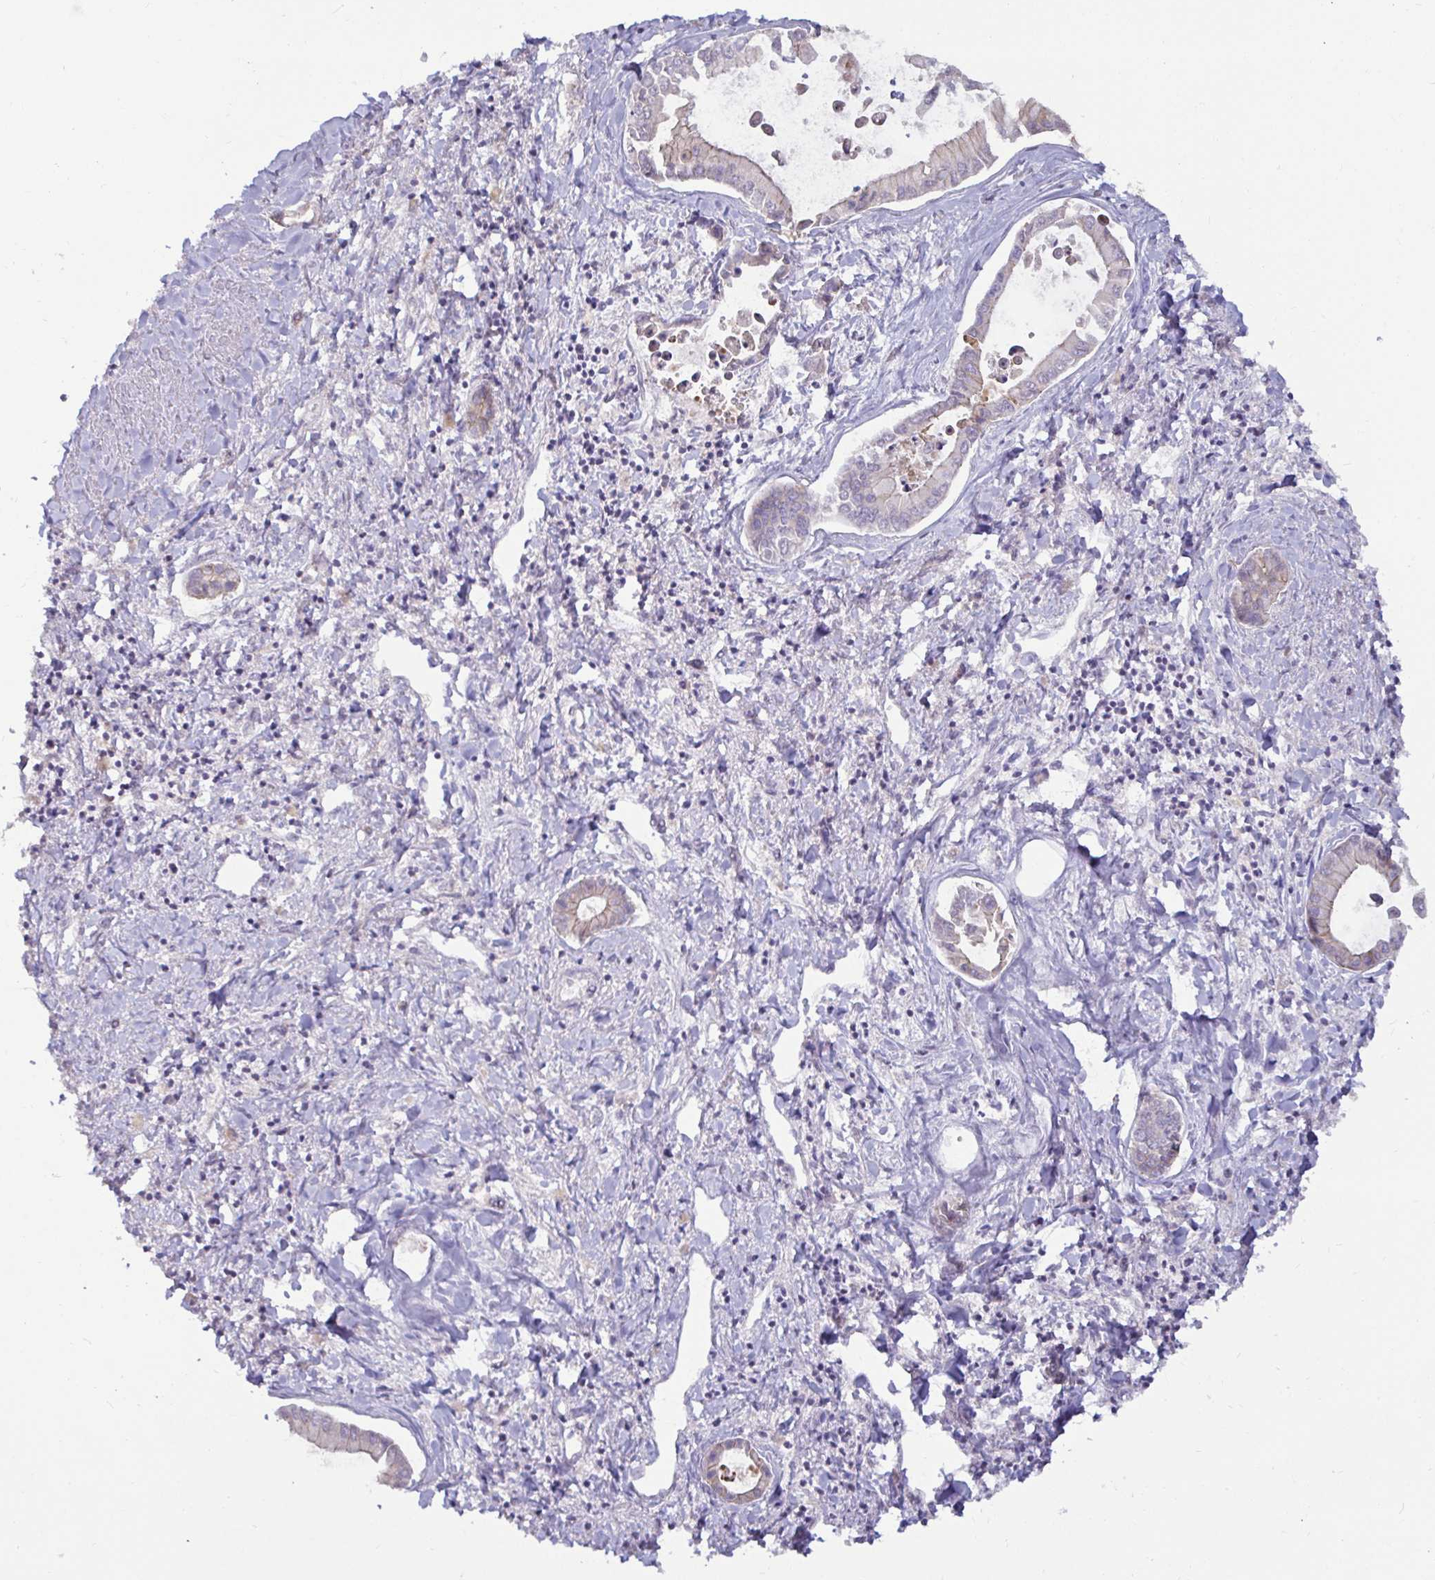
{"staining": {"intensity": "weak", "quantity": "<25%", "location": "cytoplasmic/membranous"}, "tissue": "liver cancer", "cell_type": "Tumor cells", "image_type": "cancer", "snomed": [{"axis": "morphology", "description": "Cholangiocarcinoma"}, {"axis": "topography", "description": "Liver"}], "caption": "Histopathology image shows no protein positivity in tumor cells of liver cancer tissue.", "gene": "GSTM1", "patient": {"sex": "male", "age": 66}}